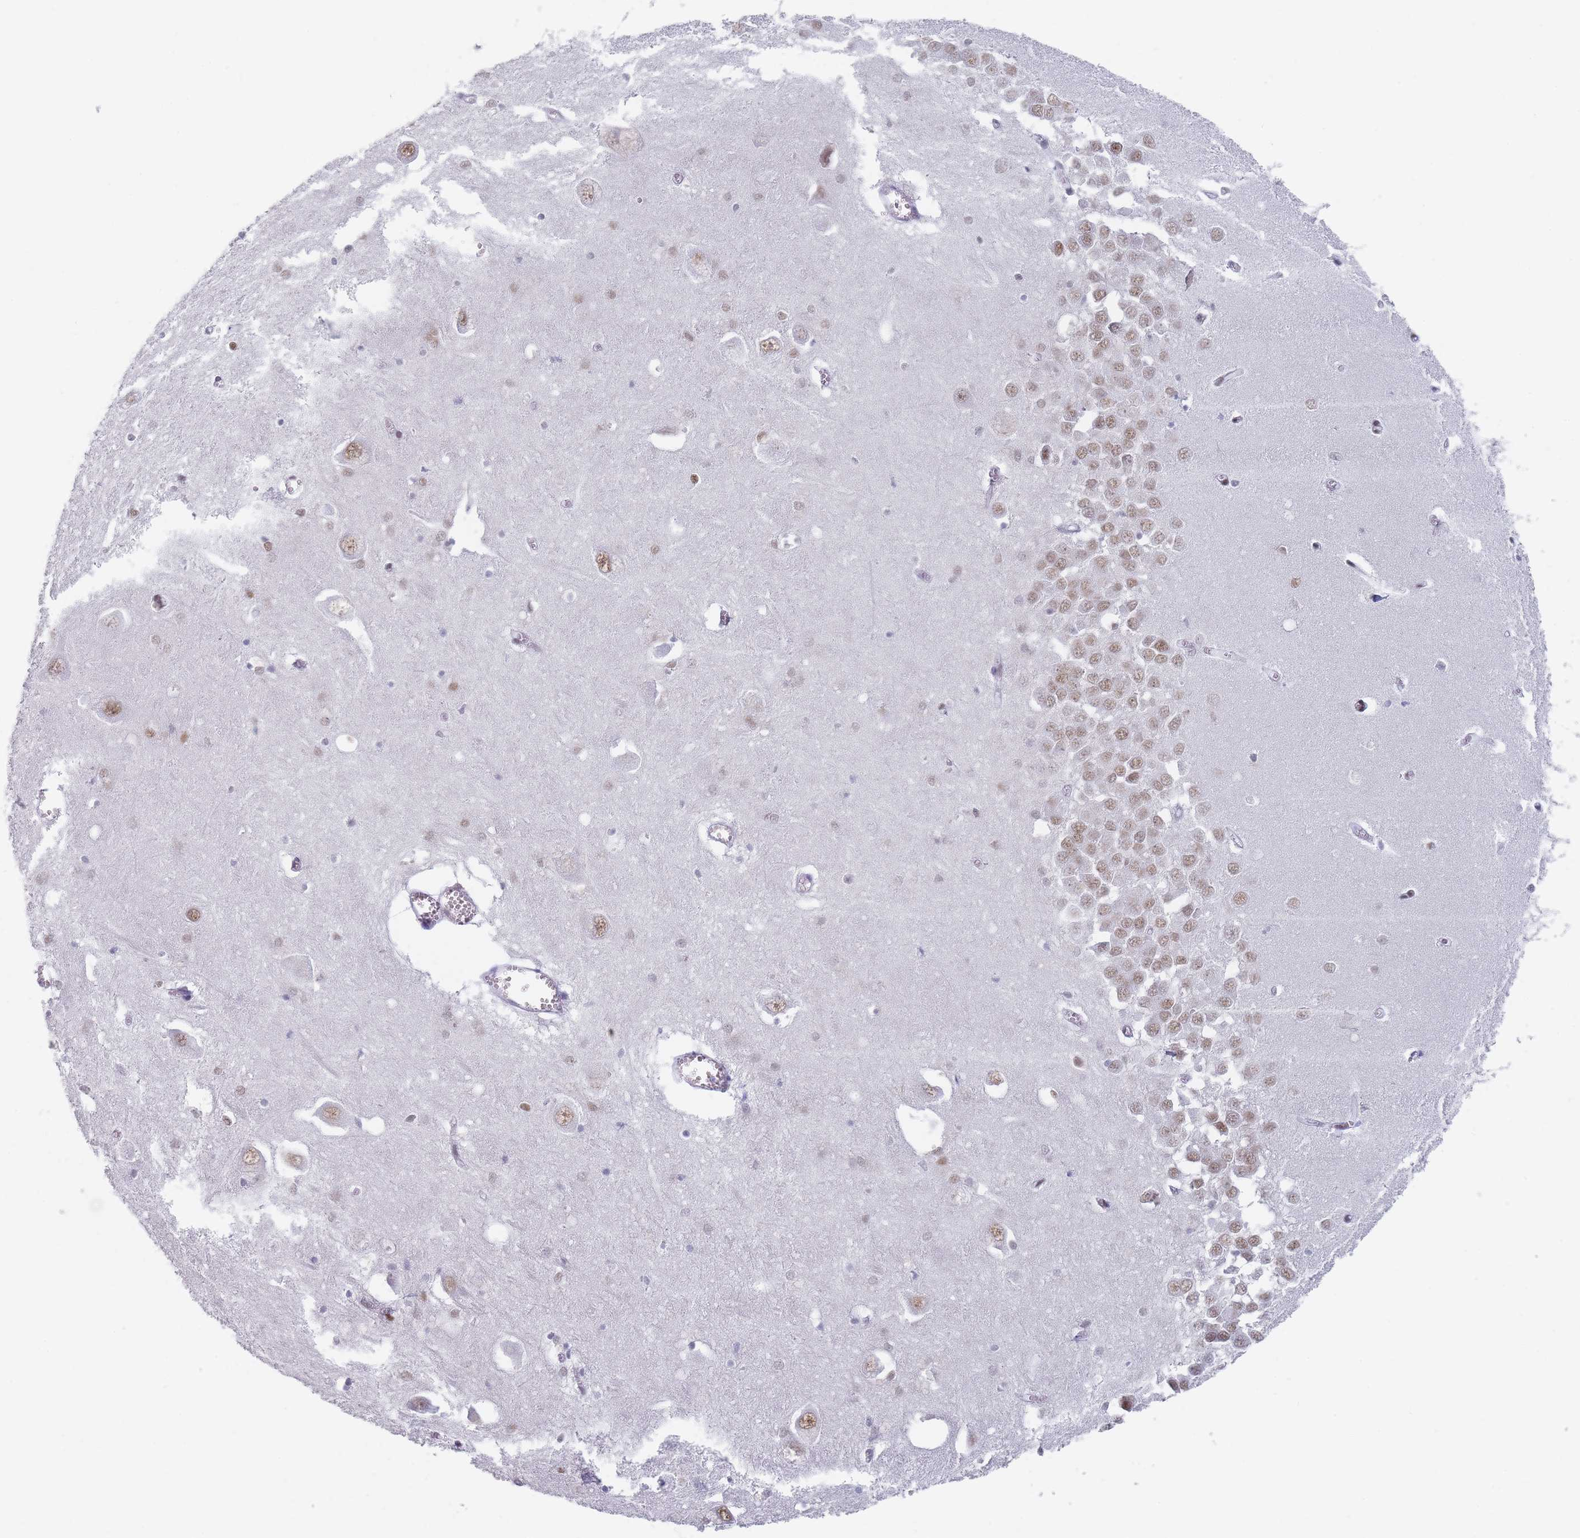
{"staining": {"intensity": "moderate", "quantity": "25%-75%", "location": "nuclear"}, "tissue": "hippocampus", "cell_type": "Glial cells", "image_type": "normal", "snomed": [{"axis": "morphology", "description": "Normal tissue, NOS"}, {"axis": "topography", "description": "Hippocampus"}], "caption": "Protein analysis of unremarkable hippocampus demonstrates moderate nuclear positivity in approximately 25%-75% of glial cells. (DAB = brown stain, brightfield microscopy at high magnification).", "gene": "SAFB2", "patient": {"sex": "male", "age": 70}}